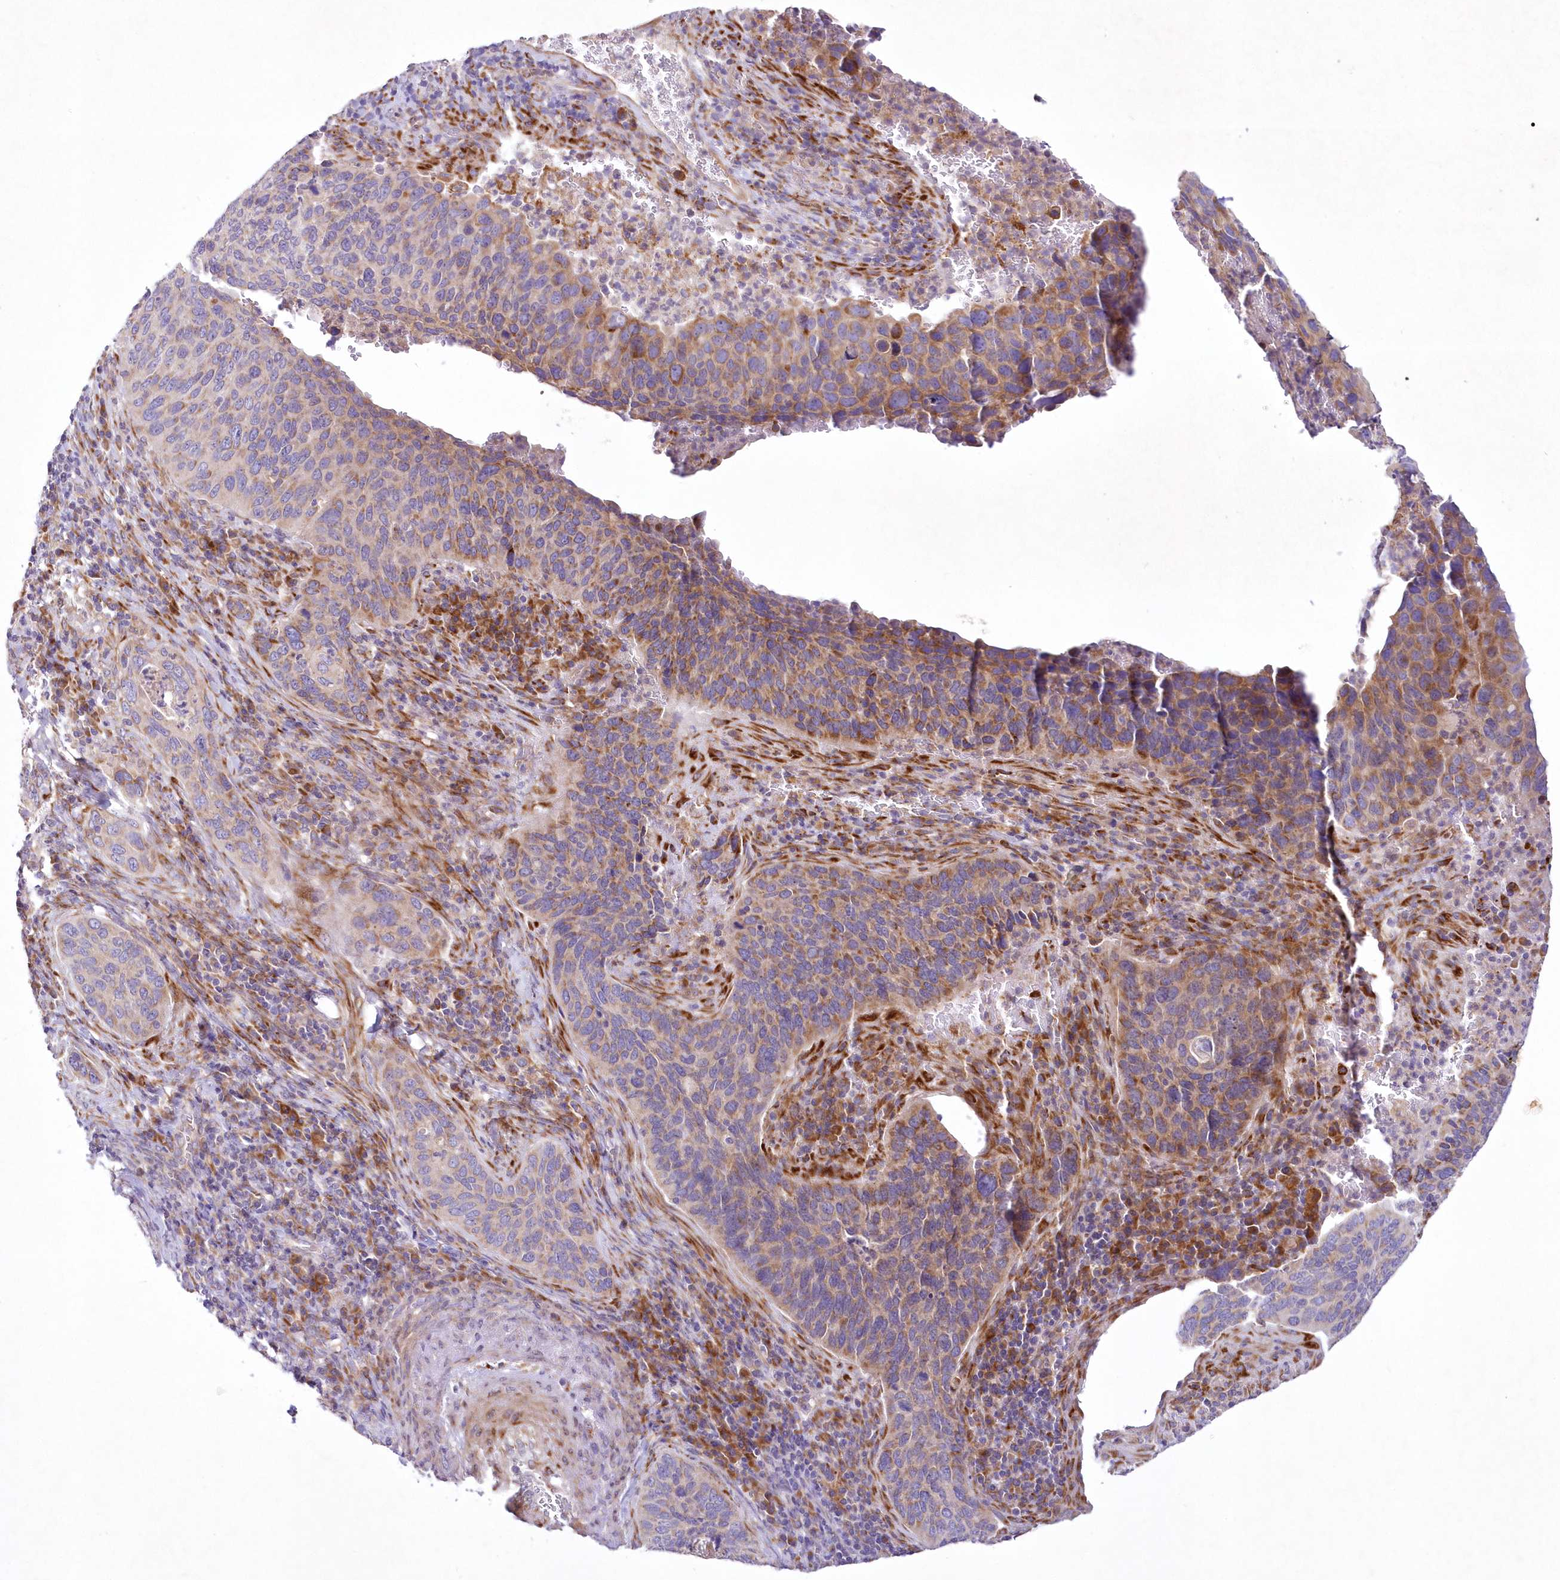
{"staining": {"intensity": "moderate", "quantity": "25%-75%", "location": "cytoplasmic/membranous"}, "tissue": "cervical cancer", "cell_type": "Tumor cells", "image_type": "cancer", "snomed": [{"axis": "morphology", "description": "Squamous cell carcinoma, NOS"}, {"axis": "topography", "description": "Cervix"}], "caption": "This is a micrograph of immunohistochemistry (IHC) staining of squamous cell carcinoma (cervical), which shows moderate staining in the cytoplasmic/membranous of tumor cells.", "gene": "ARFGEF3", "patient": {"sex": "female", "age": 53}}